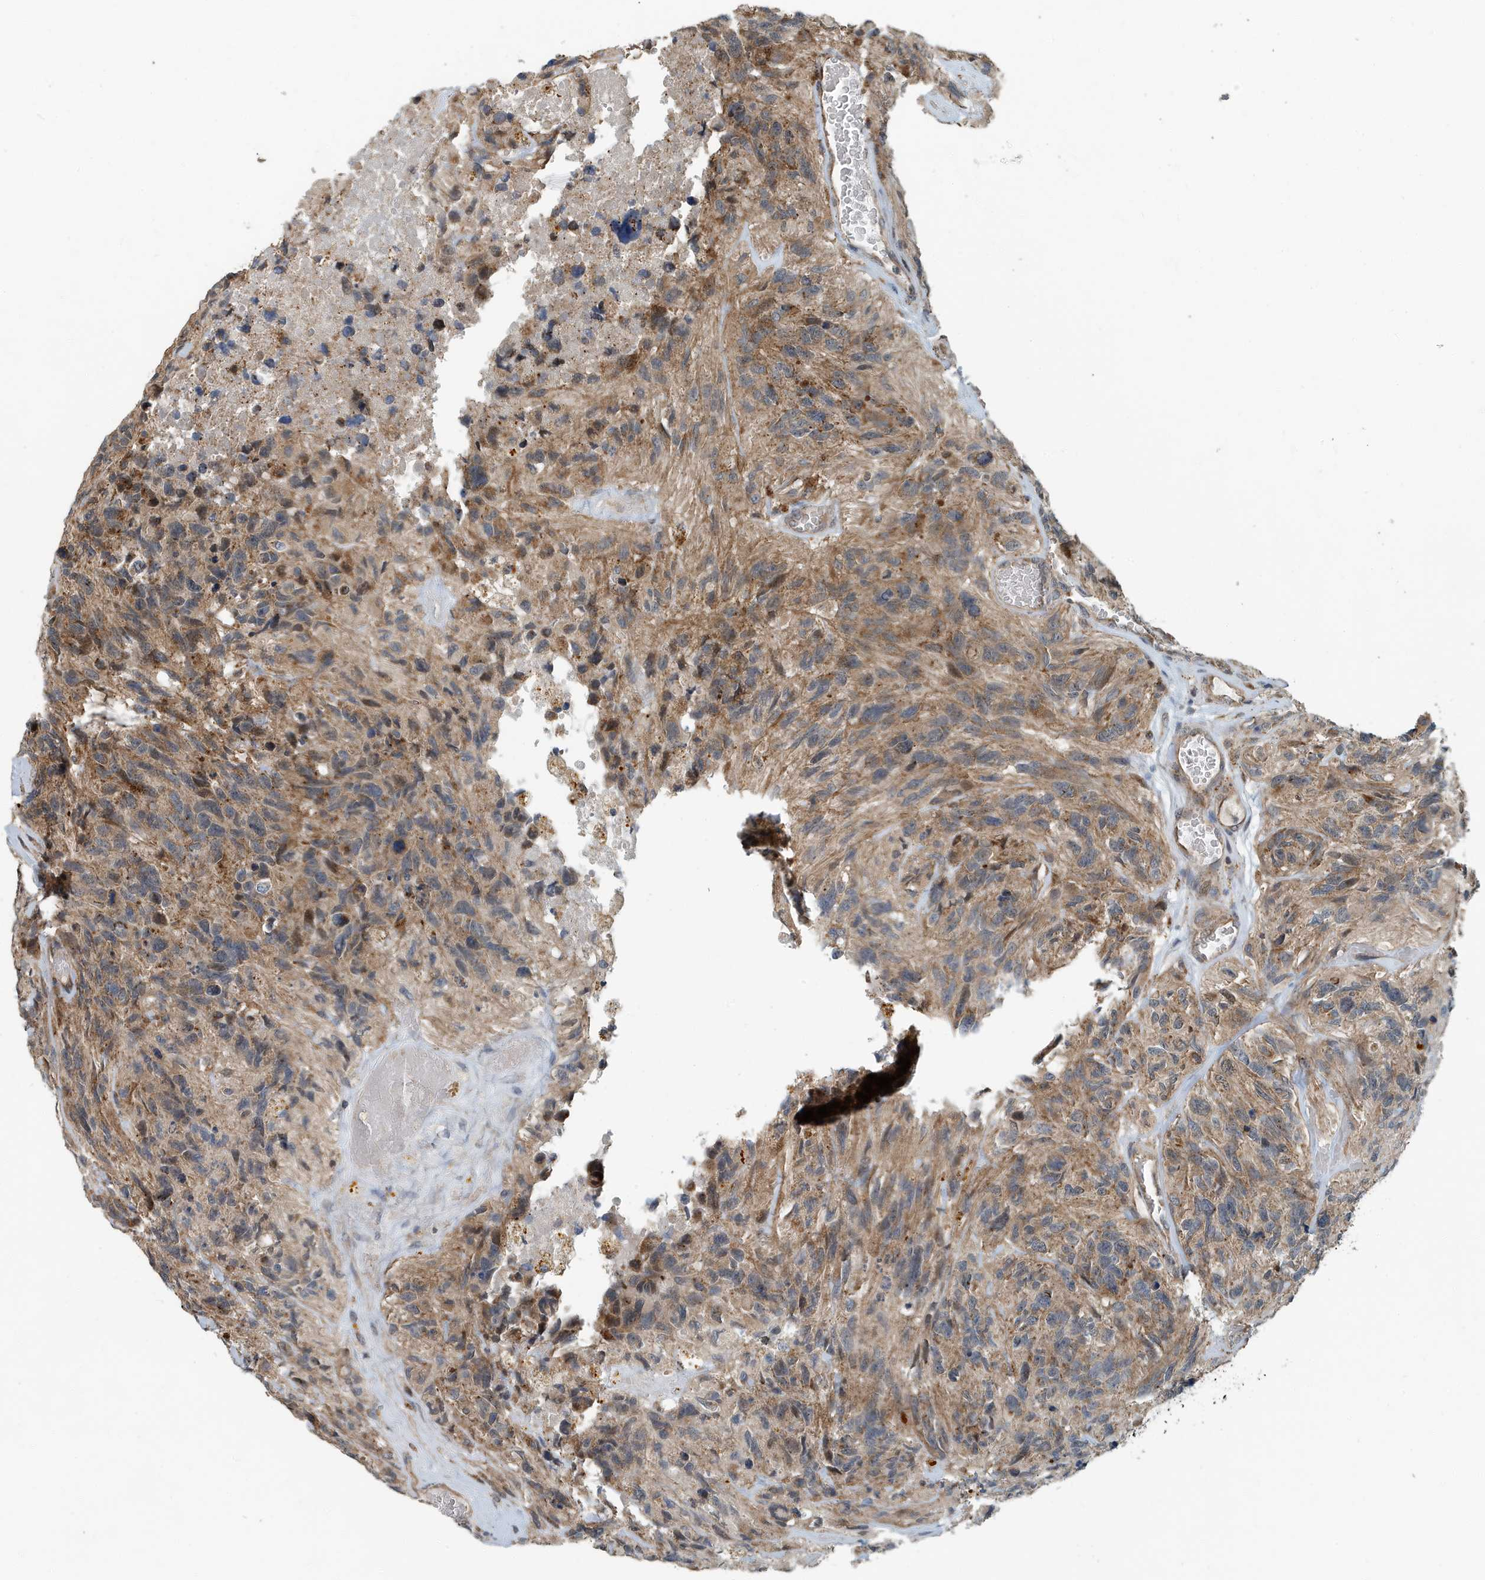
{"staining": {"intensity": "moderate", "quantity": "<25%", "location": "cytoplasmic/membranous"}, "tissue": "glioma", "cell_type": "Tumor cells", "image_type": "cancer", "snomed": [{"axis": "morphology", "description": "Glioma, malignant, High grade"}, {"axis": "topography", "description": "Brain"}], "caption": "IHC image of neoplastic tissue: malignant high-grade glioma stained using immunohistochemistry (IHC) reveals low levels of moderate protein expression localized specifically in the cytoplasmic/membranous of tumor cells, appearing as a cytoplasmic/membranous brown color.", "gene": "KIF15", "patient": {"sex": "male", "age": 69}}